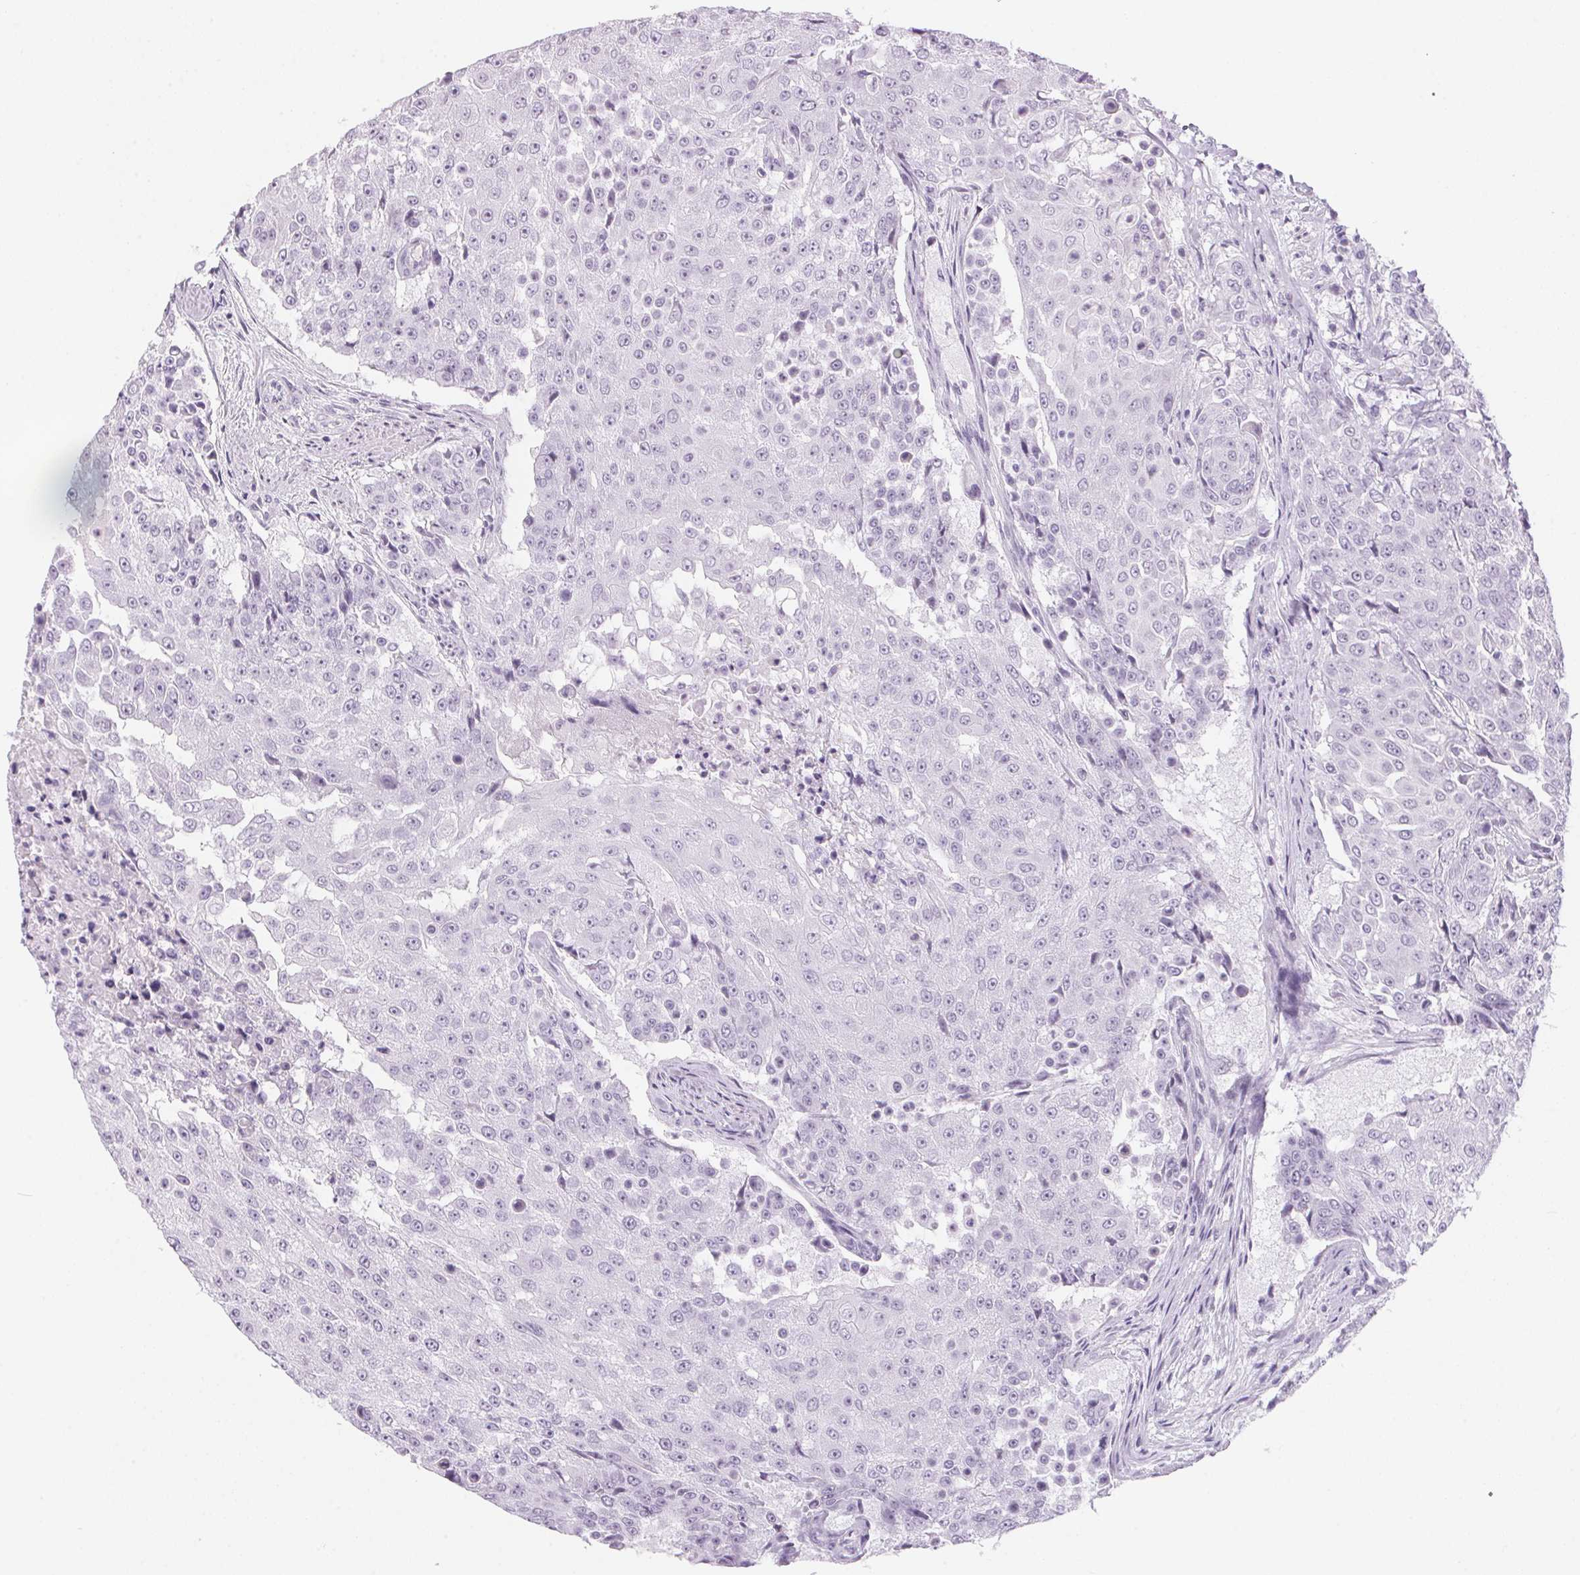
{"staining": {"intensity": "negative", "quantity": "none", "location": "none"}, "tissue": "urothelial cancer", "cell_type": "Tumor cells", "image_type": "cancer", "snomed": [{"axis": "morphology", "description": "Urothelial carcinoma, High grade"}, {"axis": "topography", "description": "Urinary bladder"}], "caption": "Urothelial cancer stained for a protein using IHC demonstrates no staining tumor cells.", "gene": "CADPS", "patient": {"sex": "female", "age": 63}}